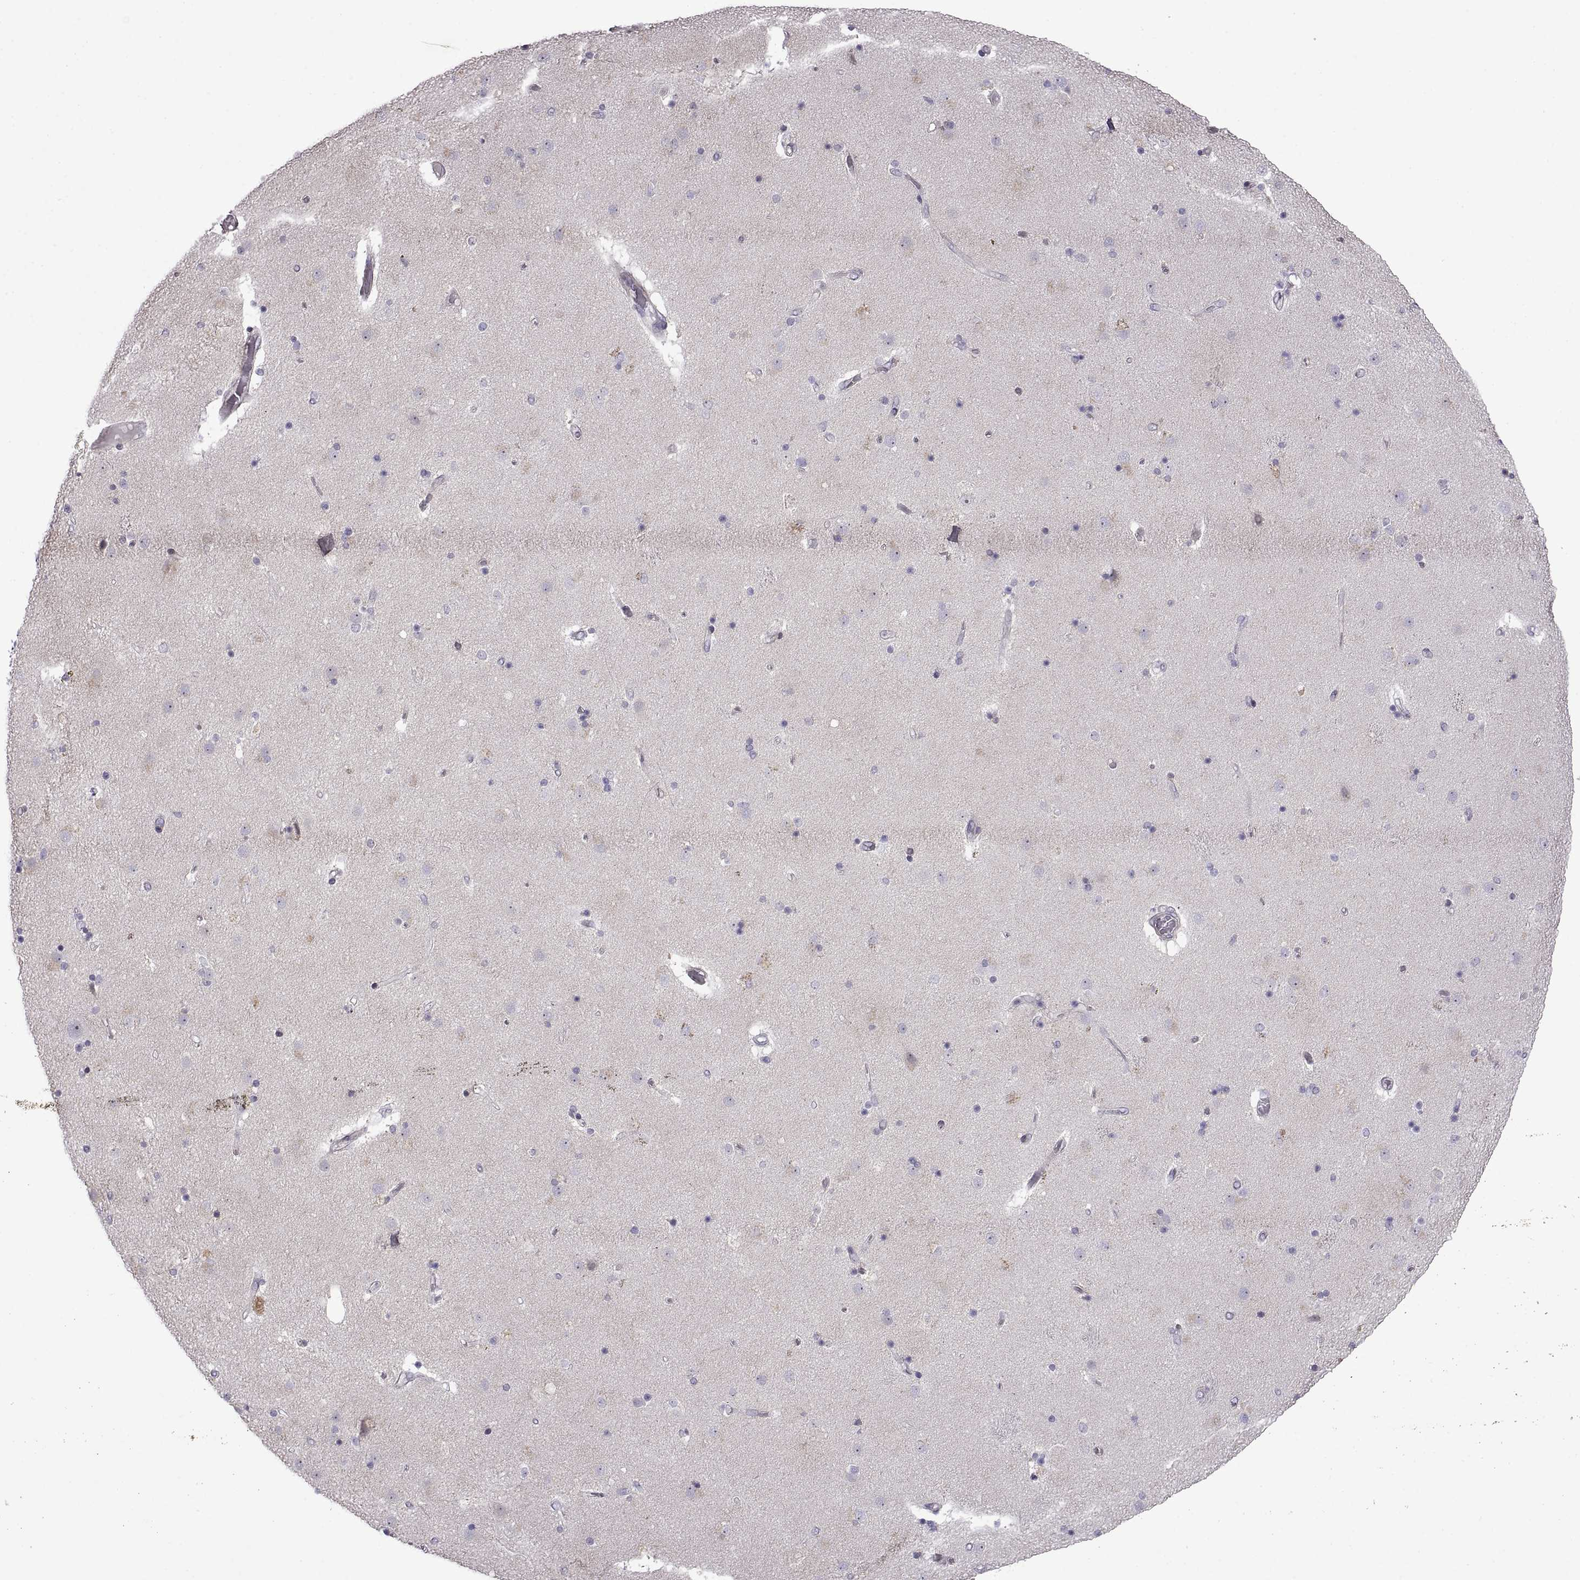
{"staining": {"intensity": "negative", "quantity": "none", "location": "none"}, "tissue": "caudate", "cell_type": "Glial cells", "image_type": "normal", "snomed": [{"axis": "morphology", "description": "Normal tissue, NOS"}, {"axis": "topography", "description": "Lateral ventricle wall"}], "caption": "Glial cells are negative for brown protein staining in unremarkable caudate. Brightfield microscopy of IHC stained with DAB (brown) and hematoxylin (blue), captured at high magnification.", "gene": "FAM170A", "patient": {"sex": "female", "age": 71}}